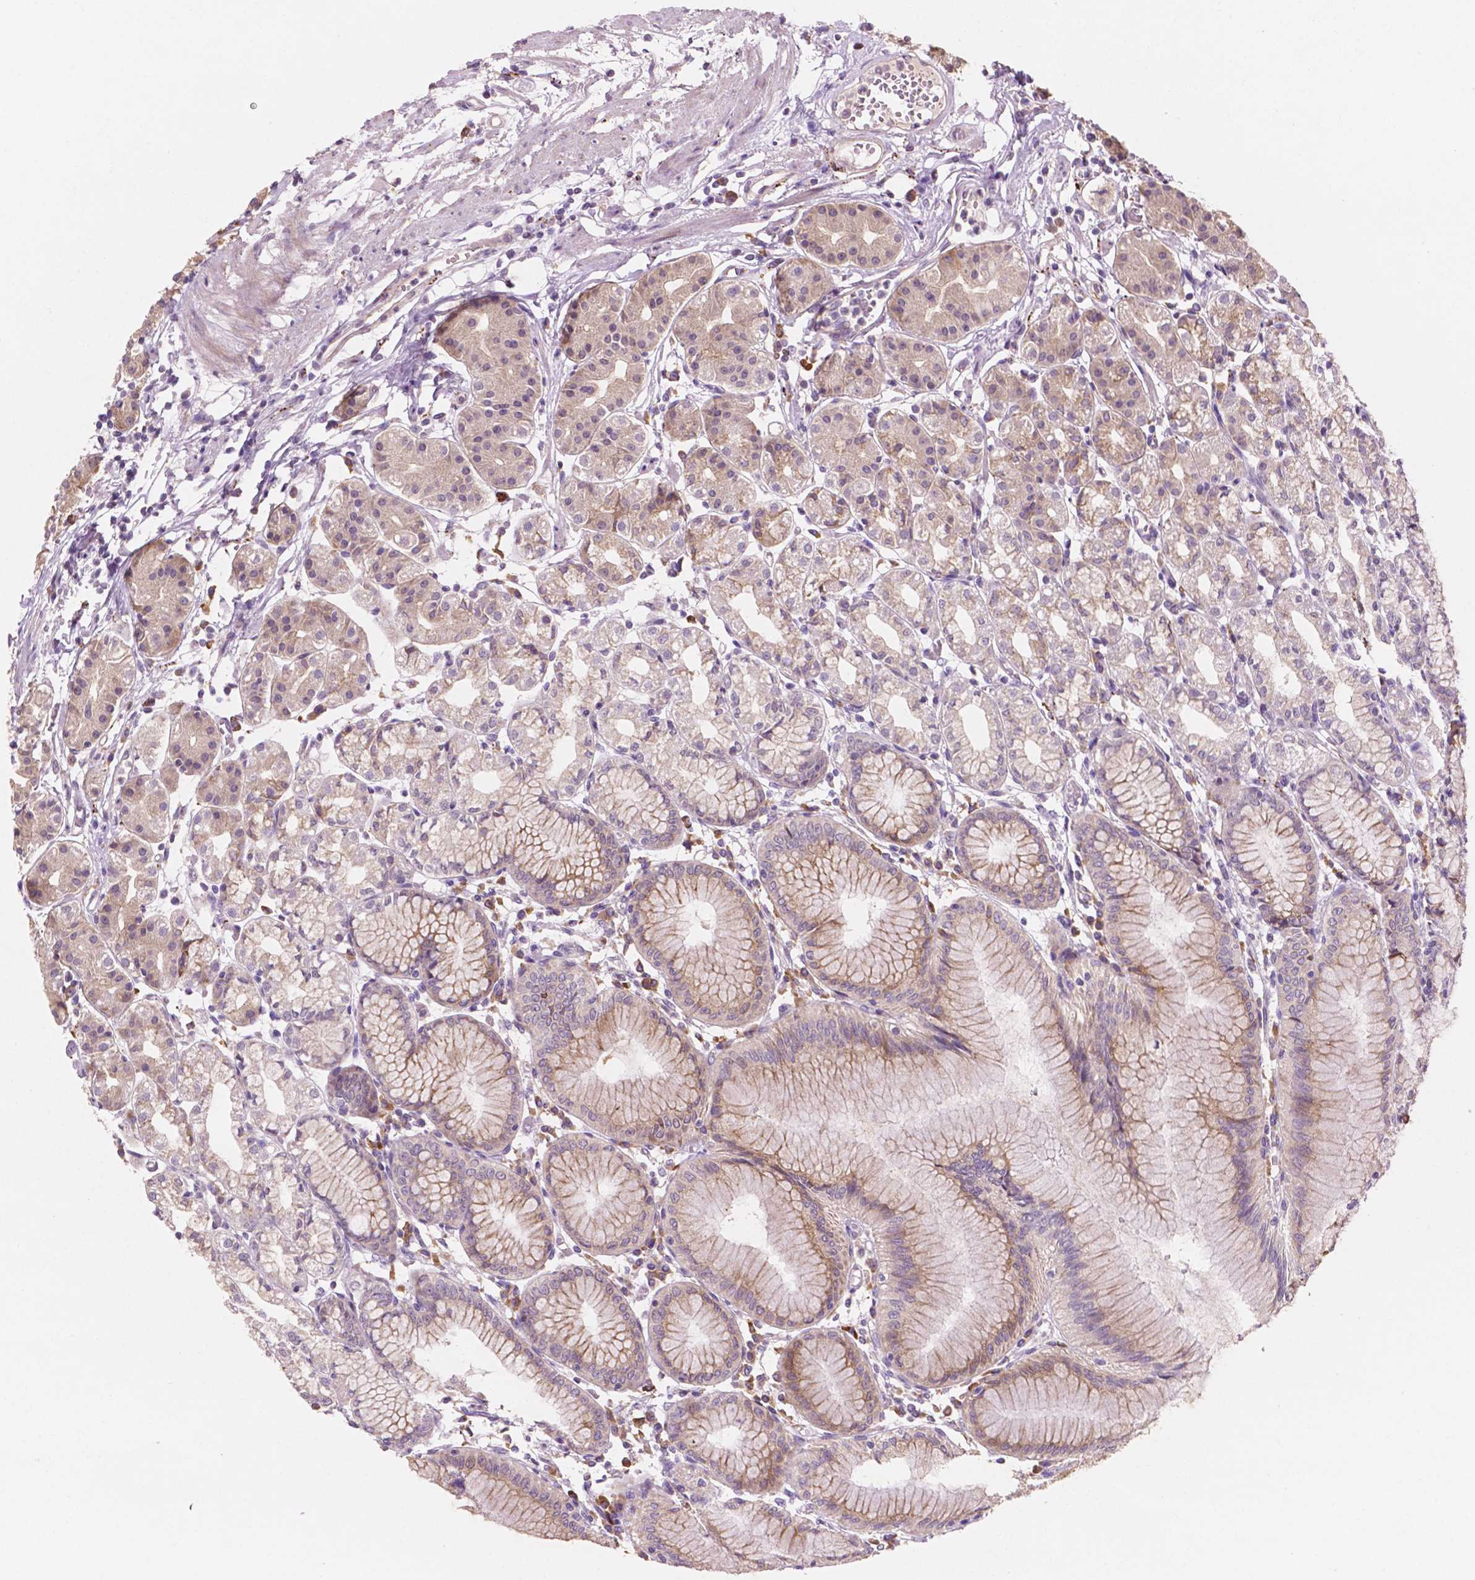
{"staining": {"intensity": "weak", "quantity": ">75%", "location": "cytoplasmic/membranous"}, "tissue": "stomach", "cell_type": "Glandular cells", "image_type": "normal", "snomed": [{"axis": "morphology", "description": "Normal tissue, NOS"}, {"axis": "topography", "description": "Skeletal muscle"}, {"axis": "topography", "description": "Stomach"}], "caption": "Benign stomach demonstrates weak cytoplasmic/membranous positivity in about >75% of glandular cells, visualized by immunohistochemistry.", "gene": "LRP1B", "patient": {"sex": "female", "age": 57}}